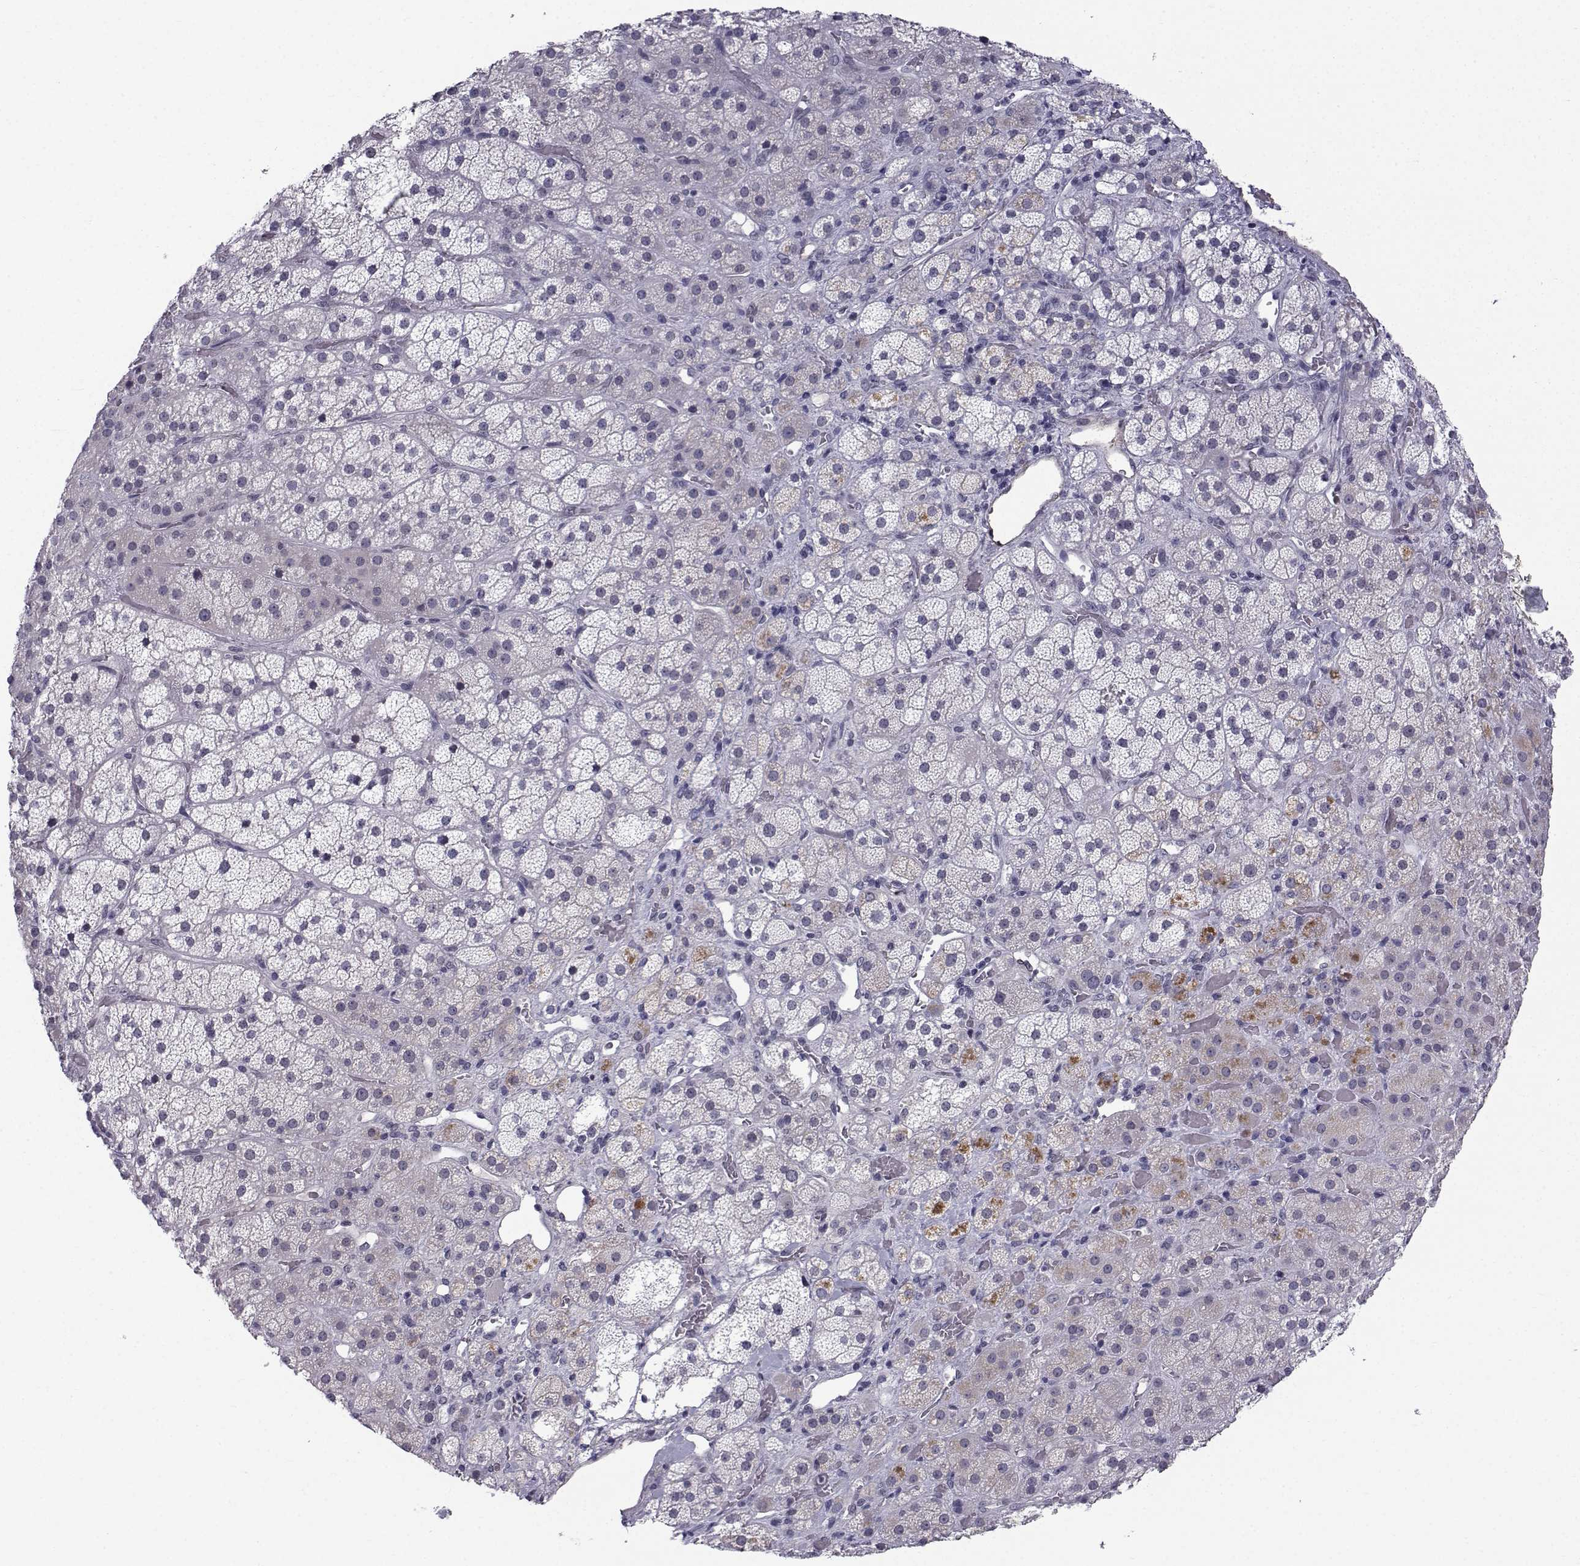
{"staining": {"intensity": "weak", "quantity": "<25%", "location": "cytoplasmic/membranous"}, "tissue": "adrenal gland", "cell_type": "Glandular cells", "image_type": "normal", "snomed": [{"axis": "morphology", "description": "Normal tissue, NOS"}, {"axis": "topography", "description": "Adrenal gland"}], "caption": "Immunohistochemical staining of benign adrenal gland exhibits no significant positivity in glandular cells.", "gene": "RBM24", "patient": {"sex": "male", "age": 57}}